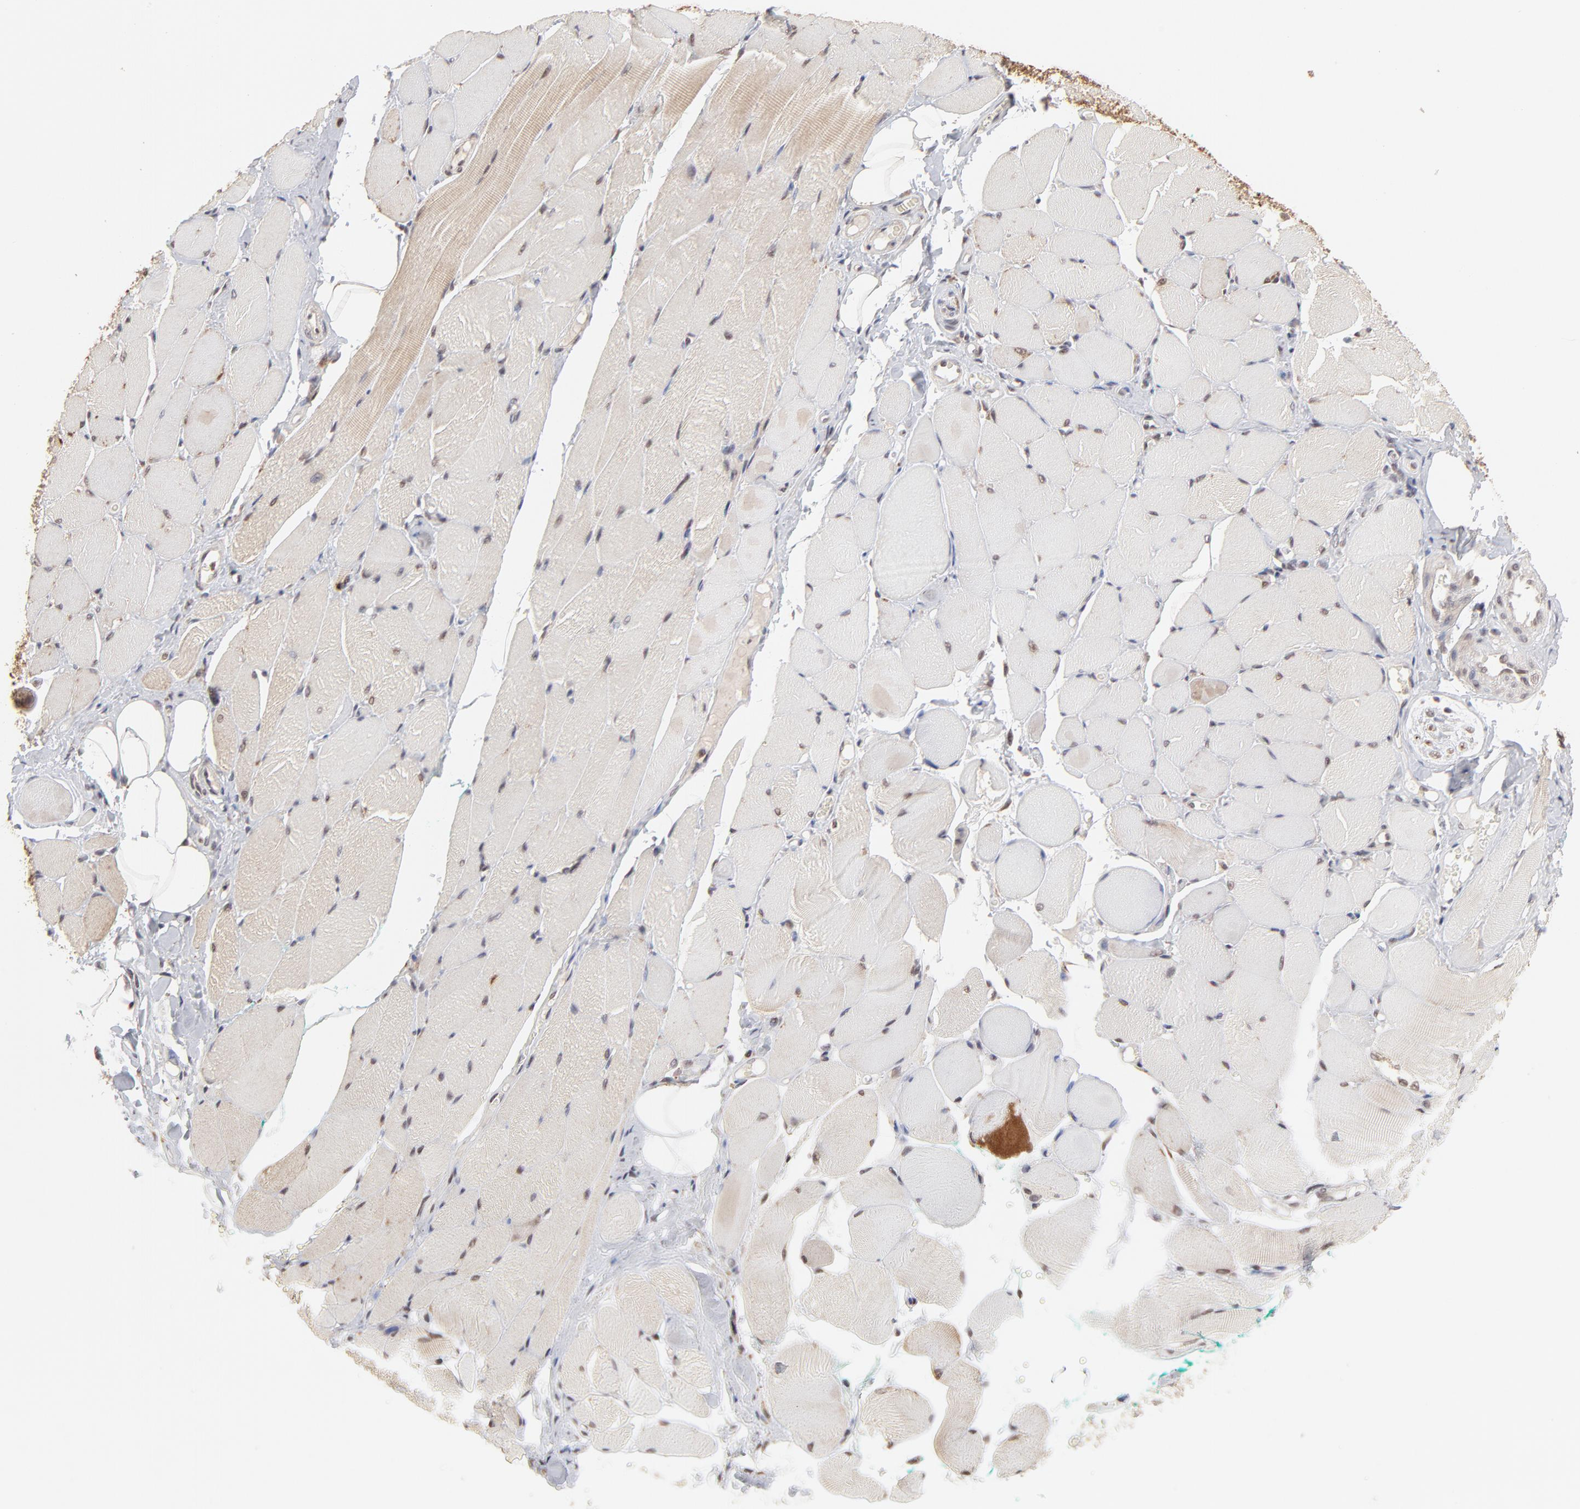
{"staining": {"intensity": "moderate", "quantity": ">75%", "location": "cytoplasmic/membranous,nuclear"}, "tissue": "skeletal muscle", "cell_type": "Myocytes", "image_type": "normal", "snomed": [{"axis": "morphology", "description": "Normal tissue, NOS"}, {"axis": "topography", "description": "Skeletal muscle"}, {"axis": "topography", "description": "Peripheral nerve tissue"}], "caption": "A medium amount of moderate cytoplasmic/membranous,nuclear expression is identified in approximately >75% of myocytes in normal skeletal muscle. The staining is performed using DAB (3,3'-diaminobenzidine) brown chromogen to label protein expression. The nuclei are counter-stained blue using hematoxylin.", "gene": "ARIH1", "patient": {"sex": "female", "age": 84}}